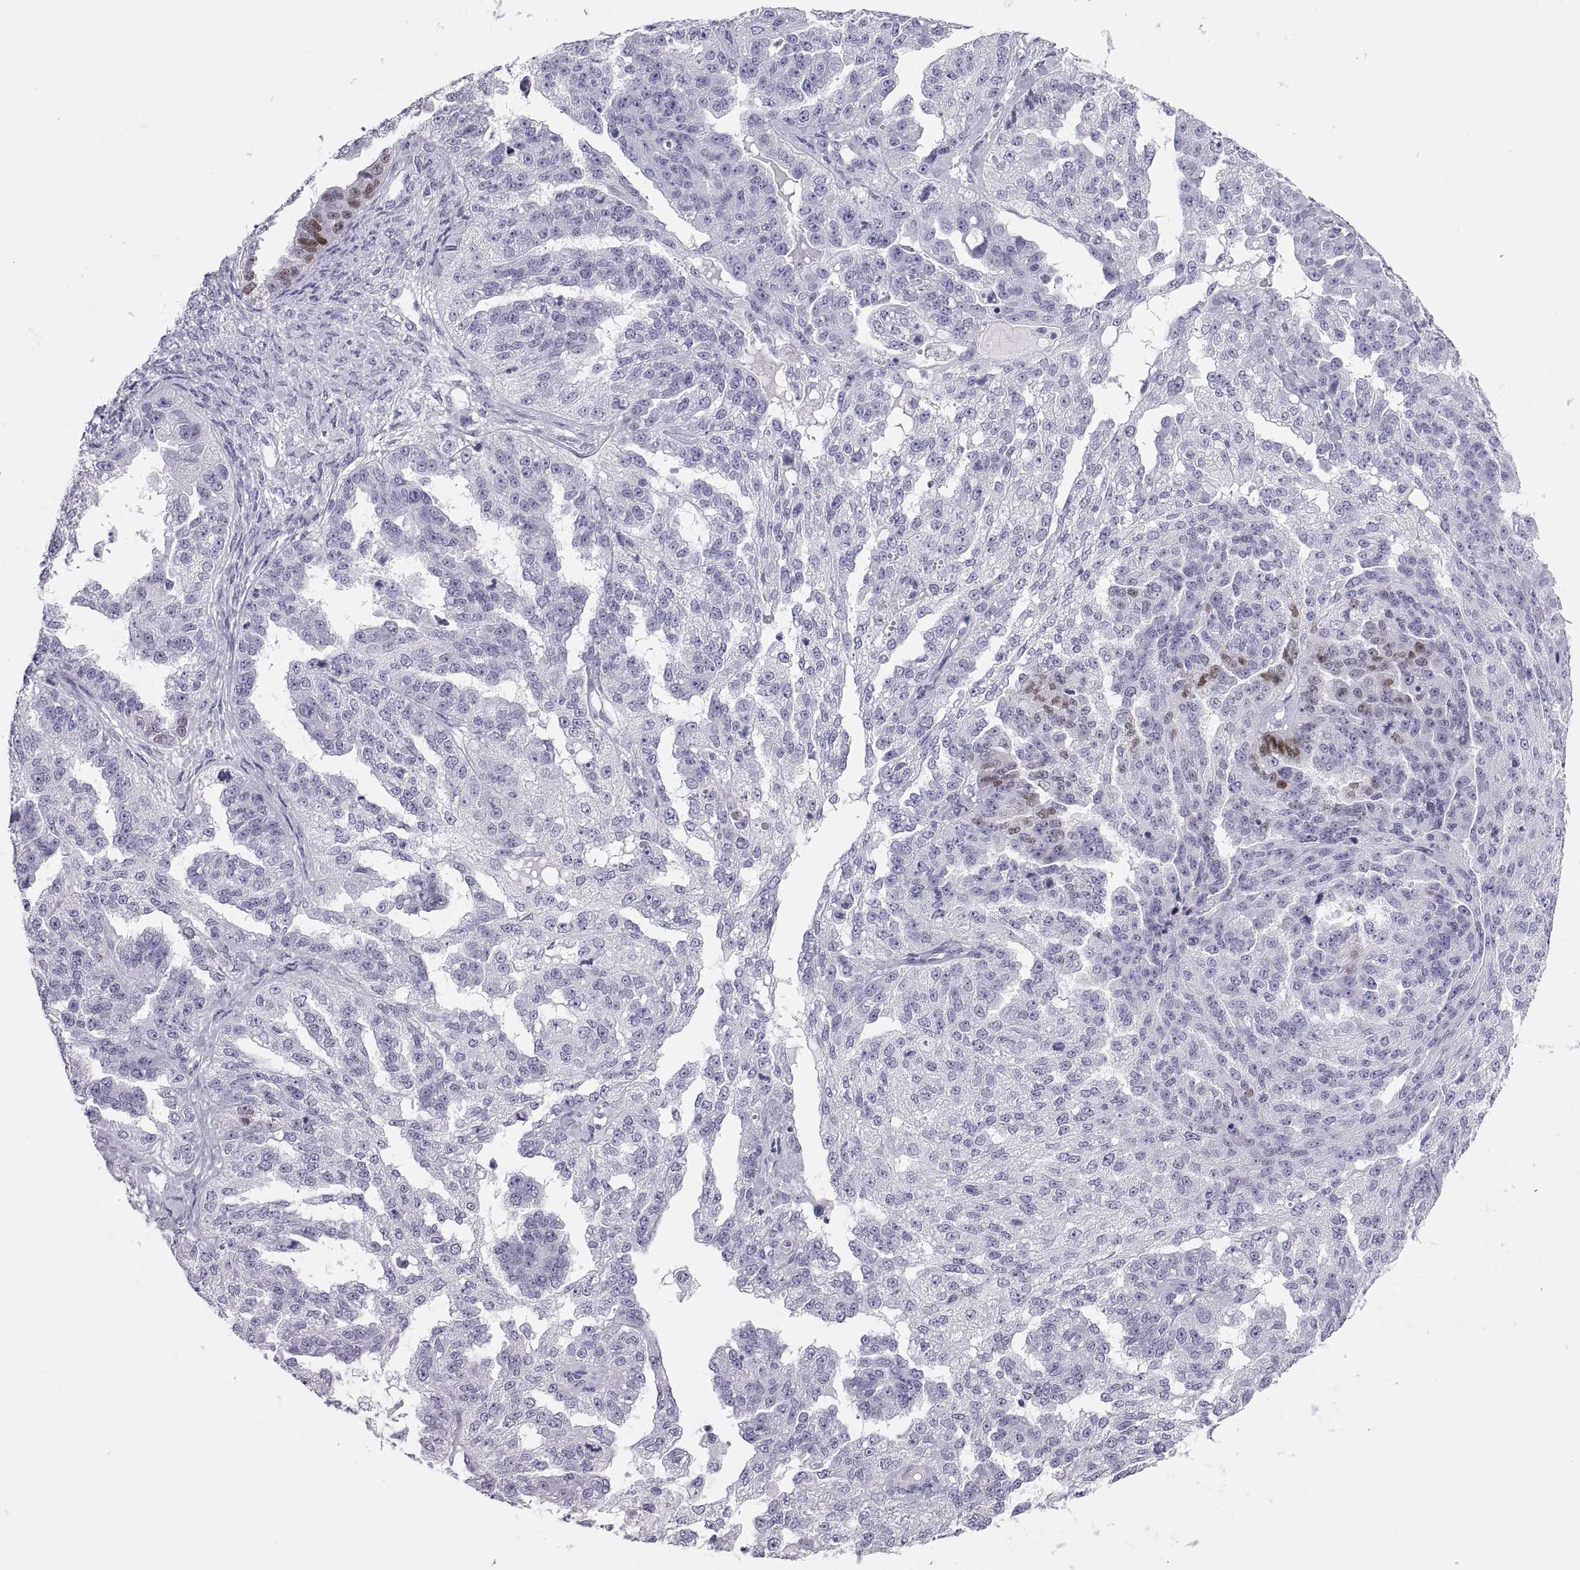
{"staining": {"intensity": "moderate", "quantity": "<25%", "location": "nuclear"}, "tissue": "ovarian cancer", "cell_type": "Tumor cells", "image_type": "cancer", "snomed": [{"axis": "morphology", "description": "Cystadenocarcinoma, serous, NOS"}, {"axis": "topography", "description": "Ovary"}], "caption": "Immunohistochemical staining of ovarian cancer exhibits low levels of moderate nuclear expression in approximately <25% of tumor cells. (DAB (3,3'-diaminobenzidine) = brown stain, brightfield microscopy at high magnification).", "gene": "PAX2", "patient": {"sex": "female", "age": 58}}